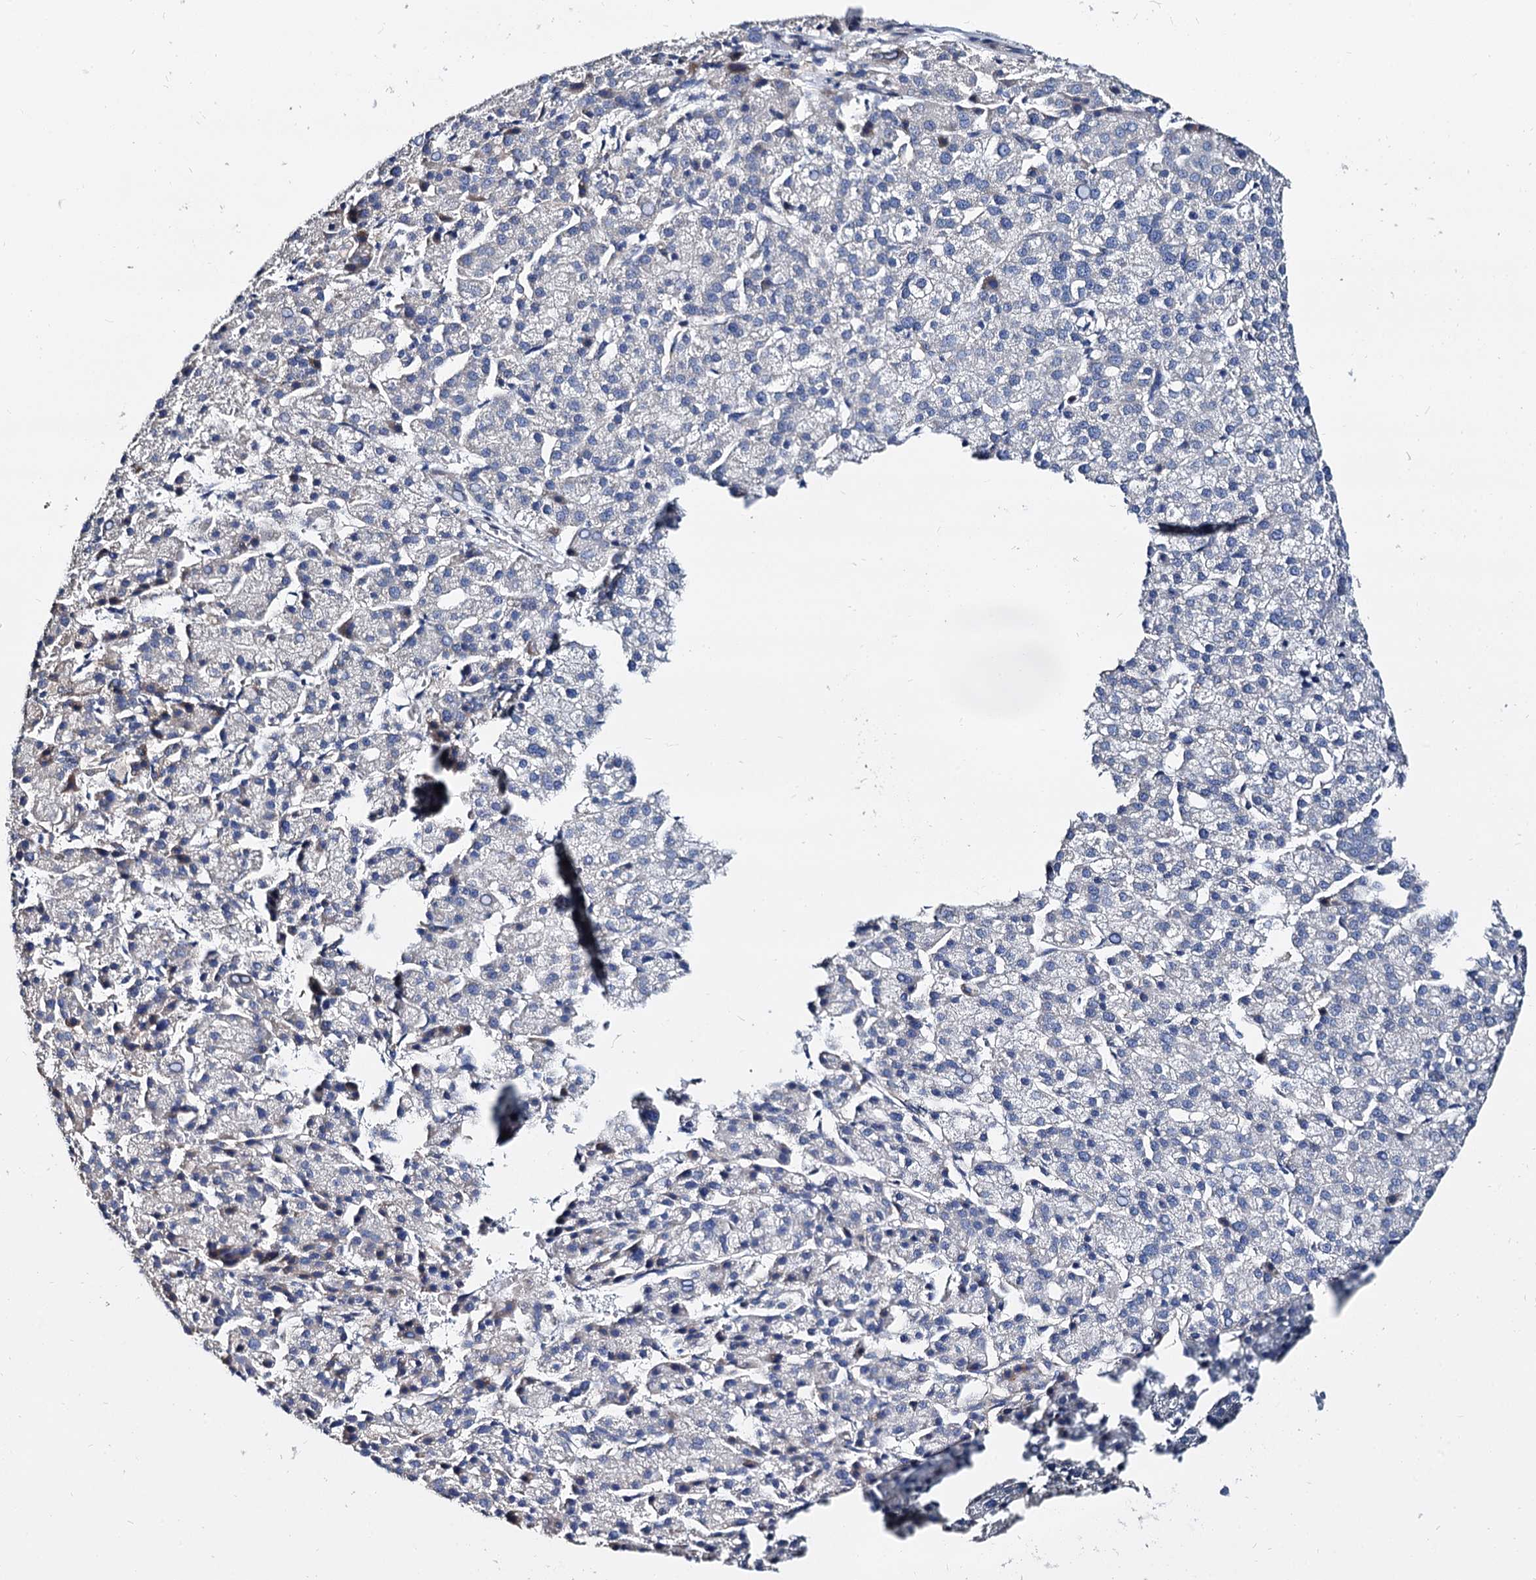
{"staining": {"intensity": "negative", "quantity": "none", "location": "none"}, "tissue": "liver cancer", "cell_type": "Tumor cells", "image_type": "cancer", "snomed": [{"axis": "morphology", "description": "Carcinoma, Hepatocellular, NOS"}, {"axis": "topography", "description": "Liver"}], "caption": "An IHC photomicrograph of liver hepatocellular carcinoma is shown. There is no staining in tumor cells of liver hepatocellular carcinoma.", "gene": "ANKRD13A", "patient": {"sex": "female", "age": 58}}